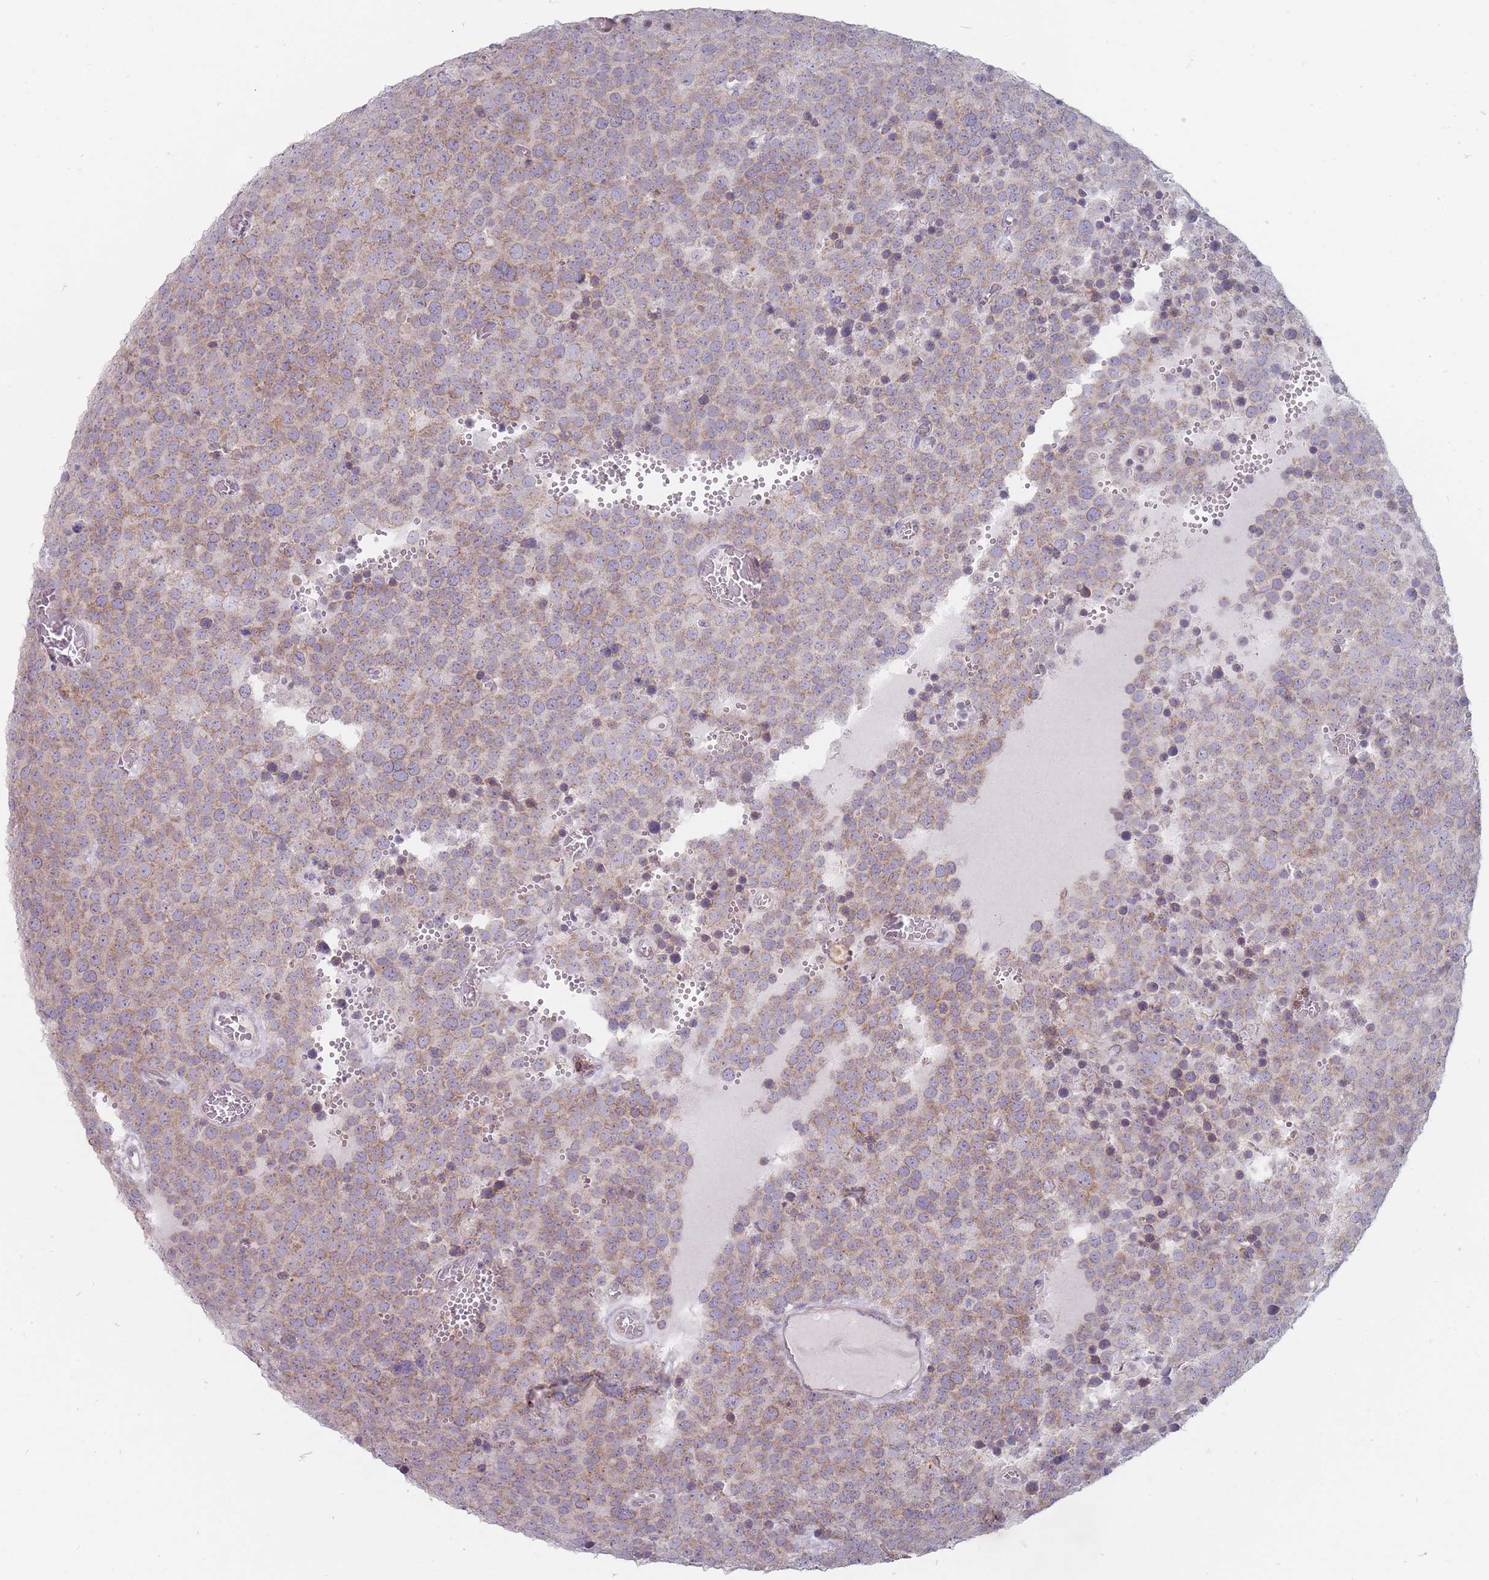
{"staining": {"intensity": "moderate", "quantity": ">75%", "location": "cytoplasmic/membranous"}, "tissue": "testis cancer", "cell_type": "Tumor cells", "image_type": "cancer", "snomed": [{"axis": "morphology", "description": "Normal tissue, NOS"}, {"axis": "morphology", "description": "Seminoma, NOS"}, {"axis": "topography", "description": "Testis"}], "caption": "Moderate cytoplasmic/membranous protein positivity is seen in about >75% of tumor cells in testis seminoma. (Brightfield microscopy of DAB IHC at high magnification).", "gene": "PCDH12", "patient": {"sex": "male", "age": 71}}